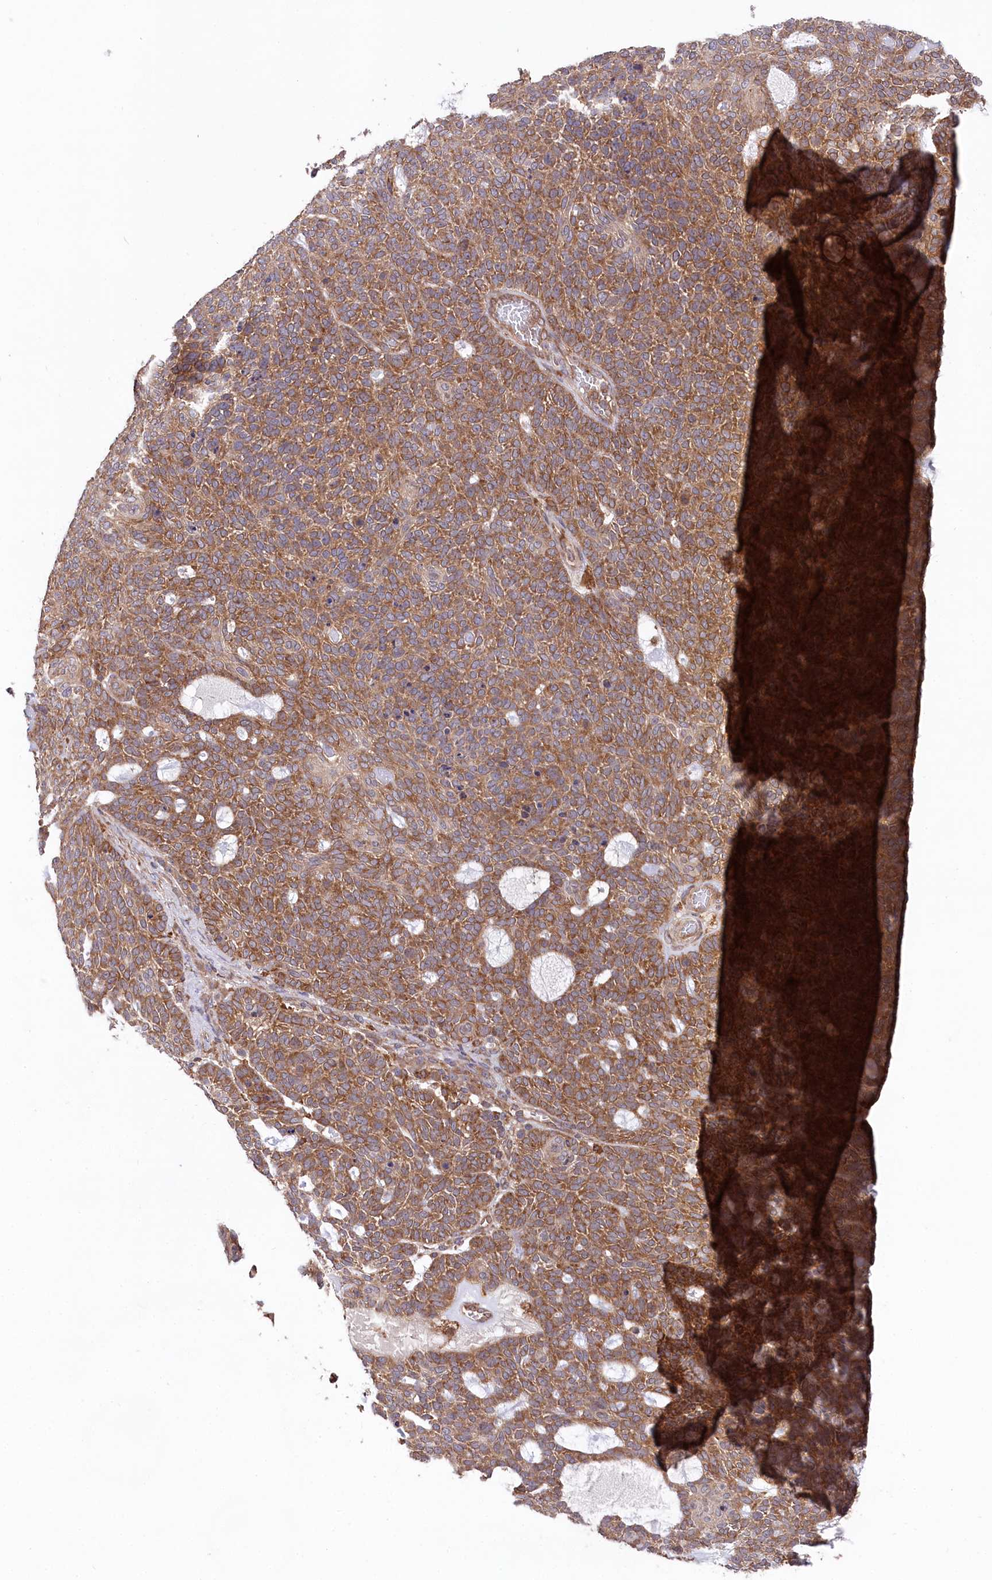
{"staining": {"intensity": "moderate", "quantity": ">75%", "location": "cytoplasmic/membranous"}, "tissue": "skin cancer", "cell_type": "Tumor cells", "image_type": "cancer", "snomed": [{"axis": "morphology", "description": "Squamous cell carcinoma, NOS"}, {"axis": "topography", "description": "Skin"}], "caption": "A photomicrograph showing moderate cytoplasmic/membranous positivity in approximately >75% of tumor cells in skin squamous cell carcinoma, as visualized by brown immunohistochemical staining.", "gene": "PPP1R21", "patient": {"sex": "female", "age": 90}}